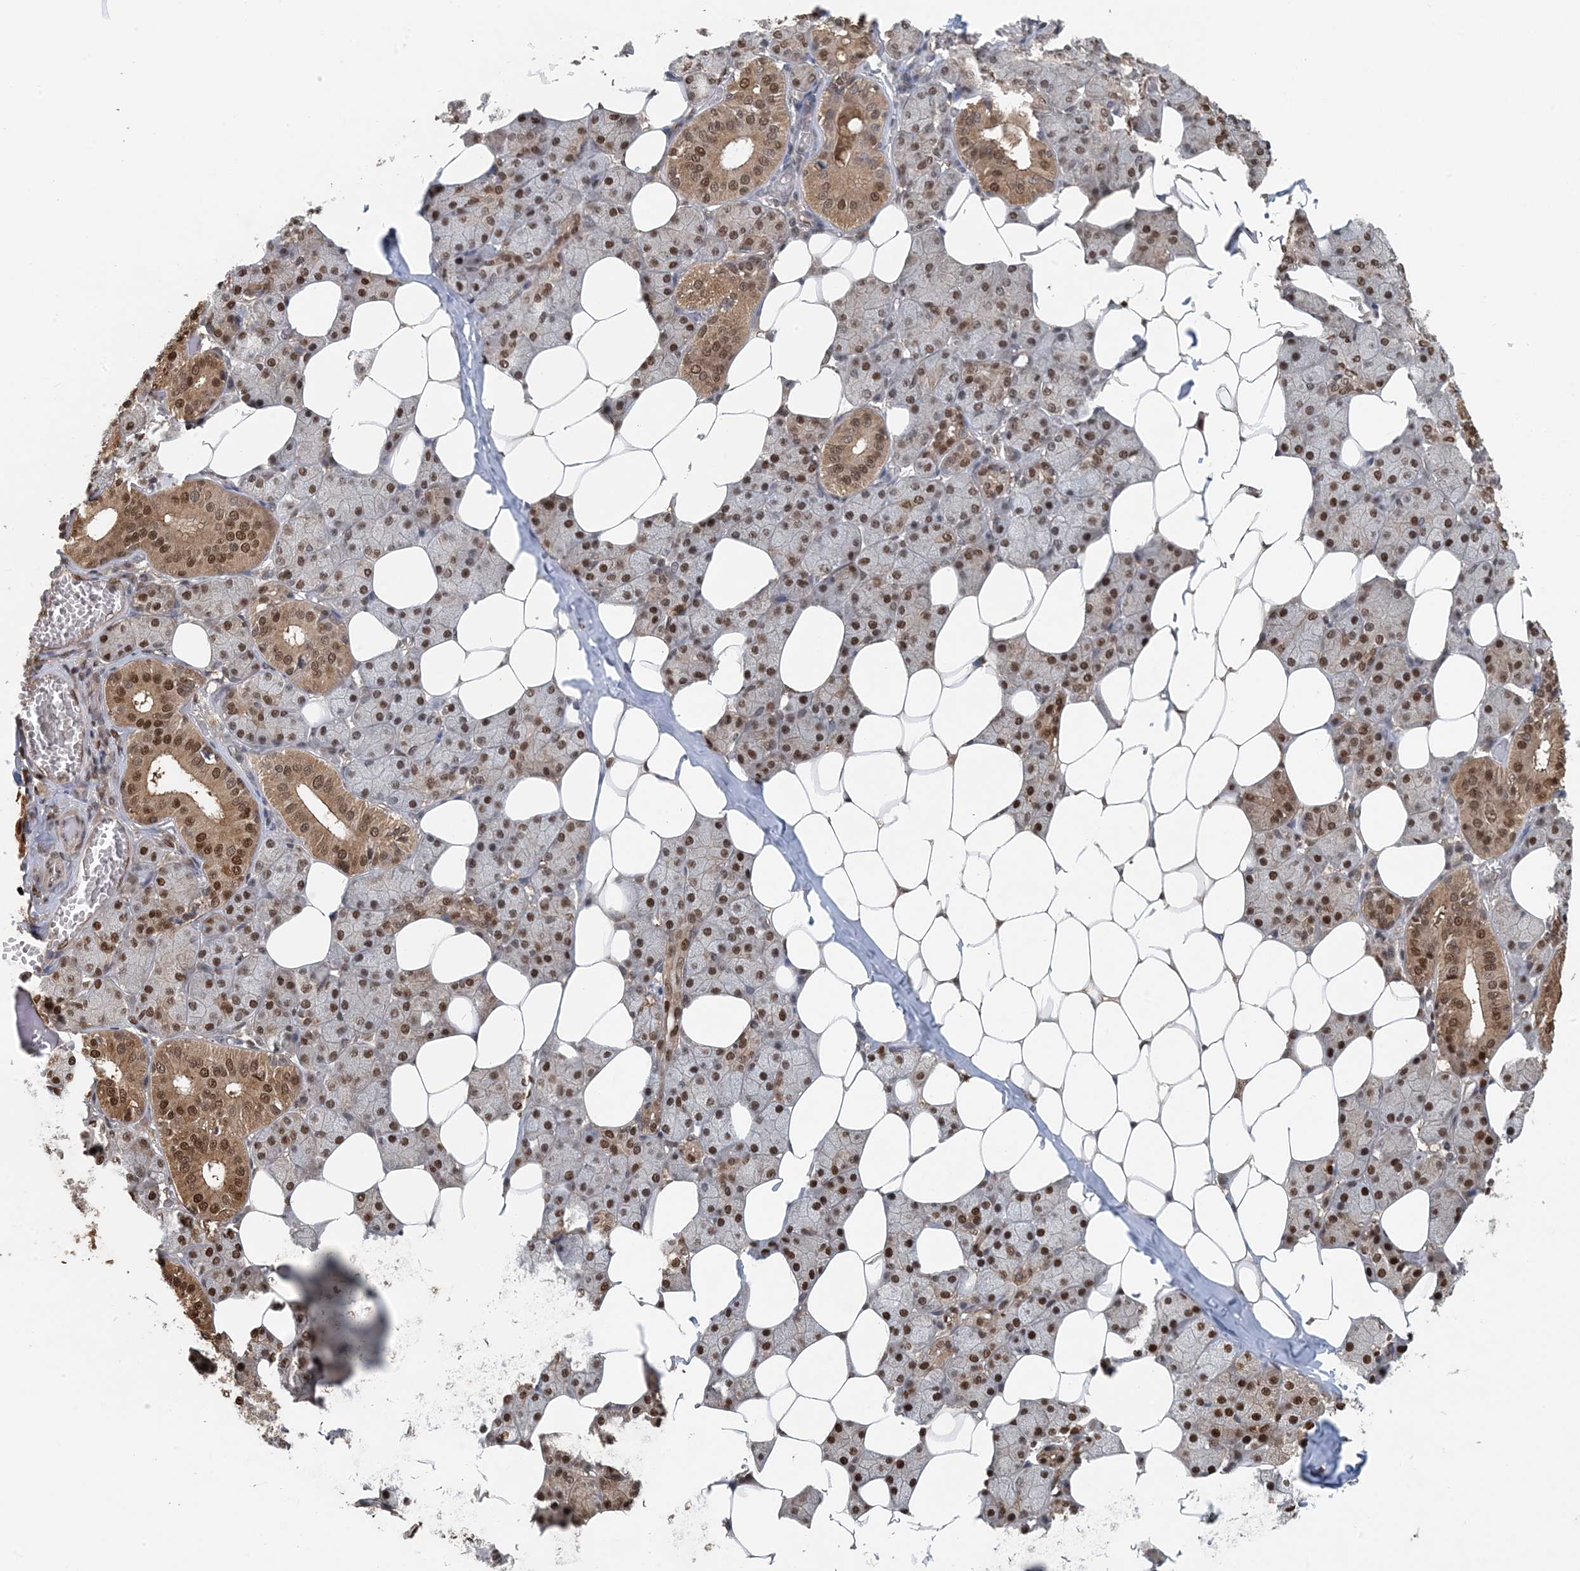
{"staining": {"intensity": "strong", "quantity": ">75%", "location": "cytoplasmic/membranous,nuclear"}, "tissue": "salivary gland", "cell_type": "Glandular cells", "image_type": "normal", "snomed": [{"axis": "morphology", "description": "Normal tissue, NOS"}, {"axis": "topography", "description": "Salivary gland"}], "caption": "The photomicrograph shows staining of unremarkable salivary gland, revealing strong cytoplasmic/membranous,nuclear protein expression (brown color) within glandular cells.", "gene": "HIKESHI", "patient": {"sex": "female", "age": 33}}